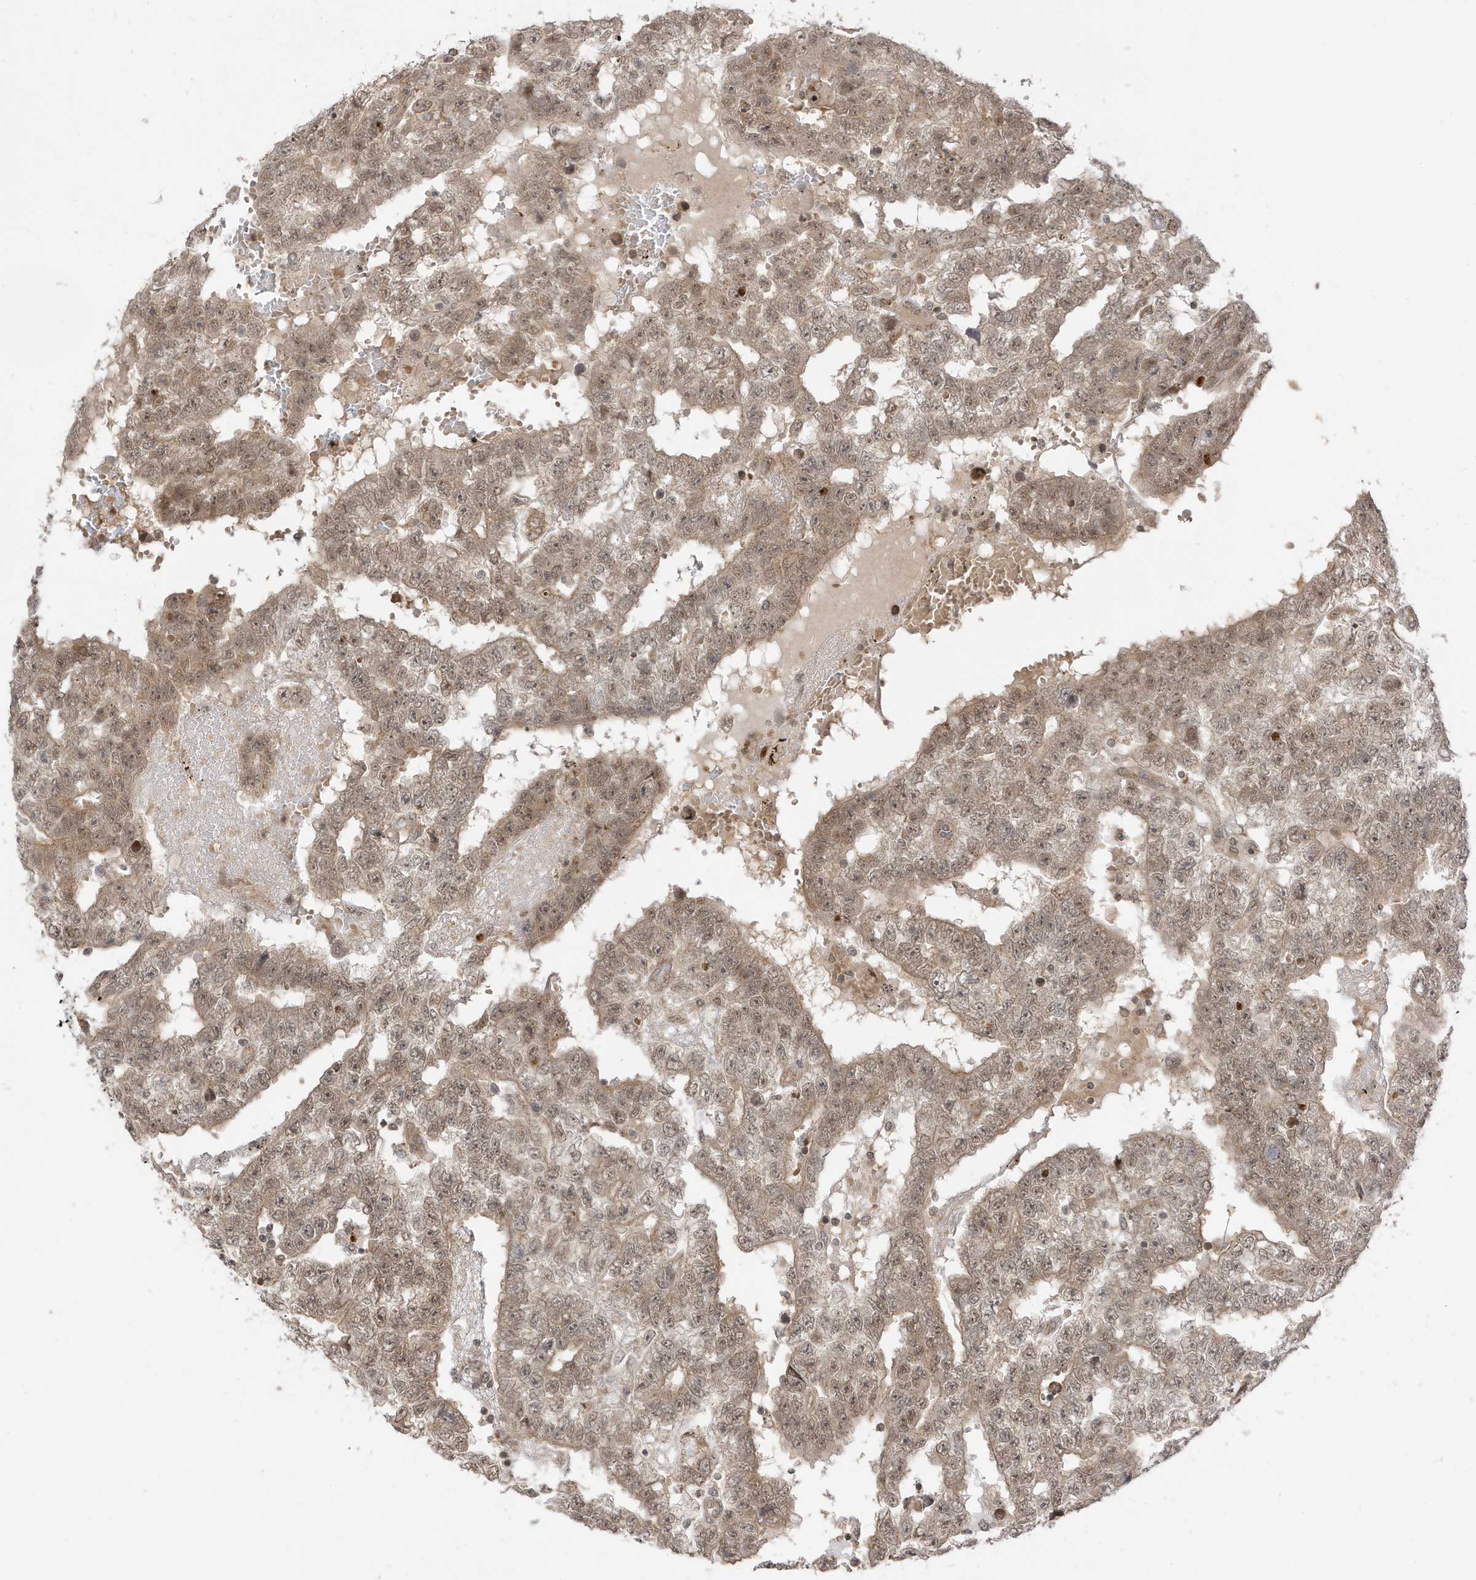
{"staining": {"intensity": "moderate", "quantity": ">75%", "location": "cytoplasmic/membranous,nuclear"}, "tissue": "testis cancer", "cell_type": "Tumor cells", "image_type": "cancer", "snomed": [{"axis": "morphology", "description": "Carcinoma, Embryonal, NOS"}, {"axis": "topography", "description": "Testis"}], "caption": "About >75% of tumor cells in testis cancer reveal moderate cytoplasmic/membranous and nuclear protein staining as visualized by brown immunohistochemical staining.", "gene": "TAB3", "patient": {"sex": "male", "age": 25}}